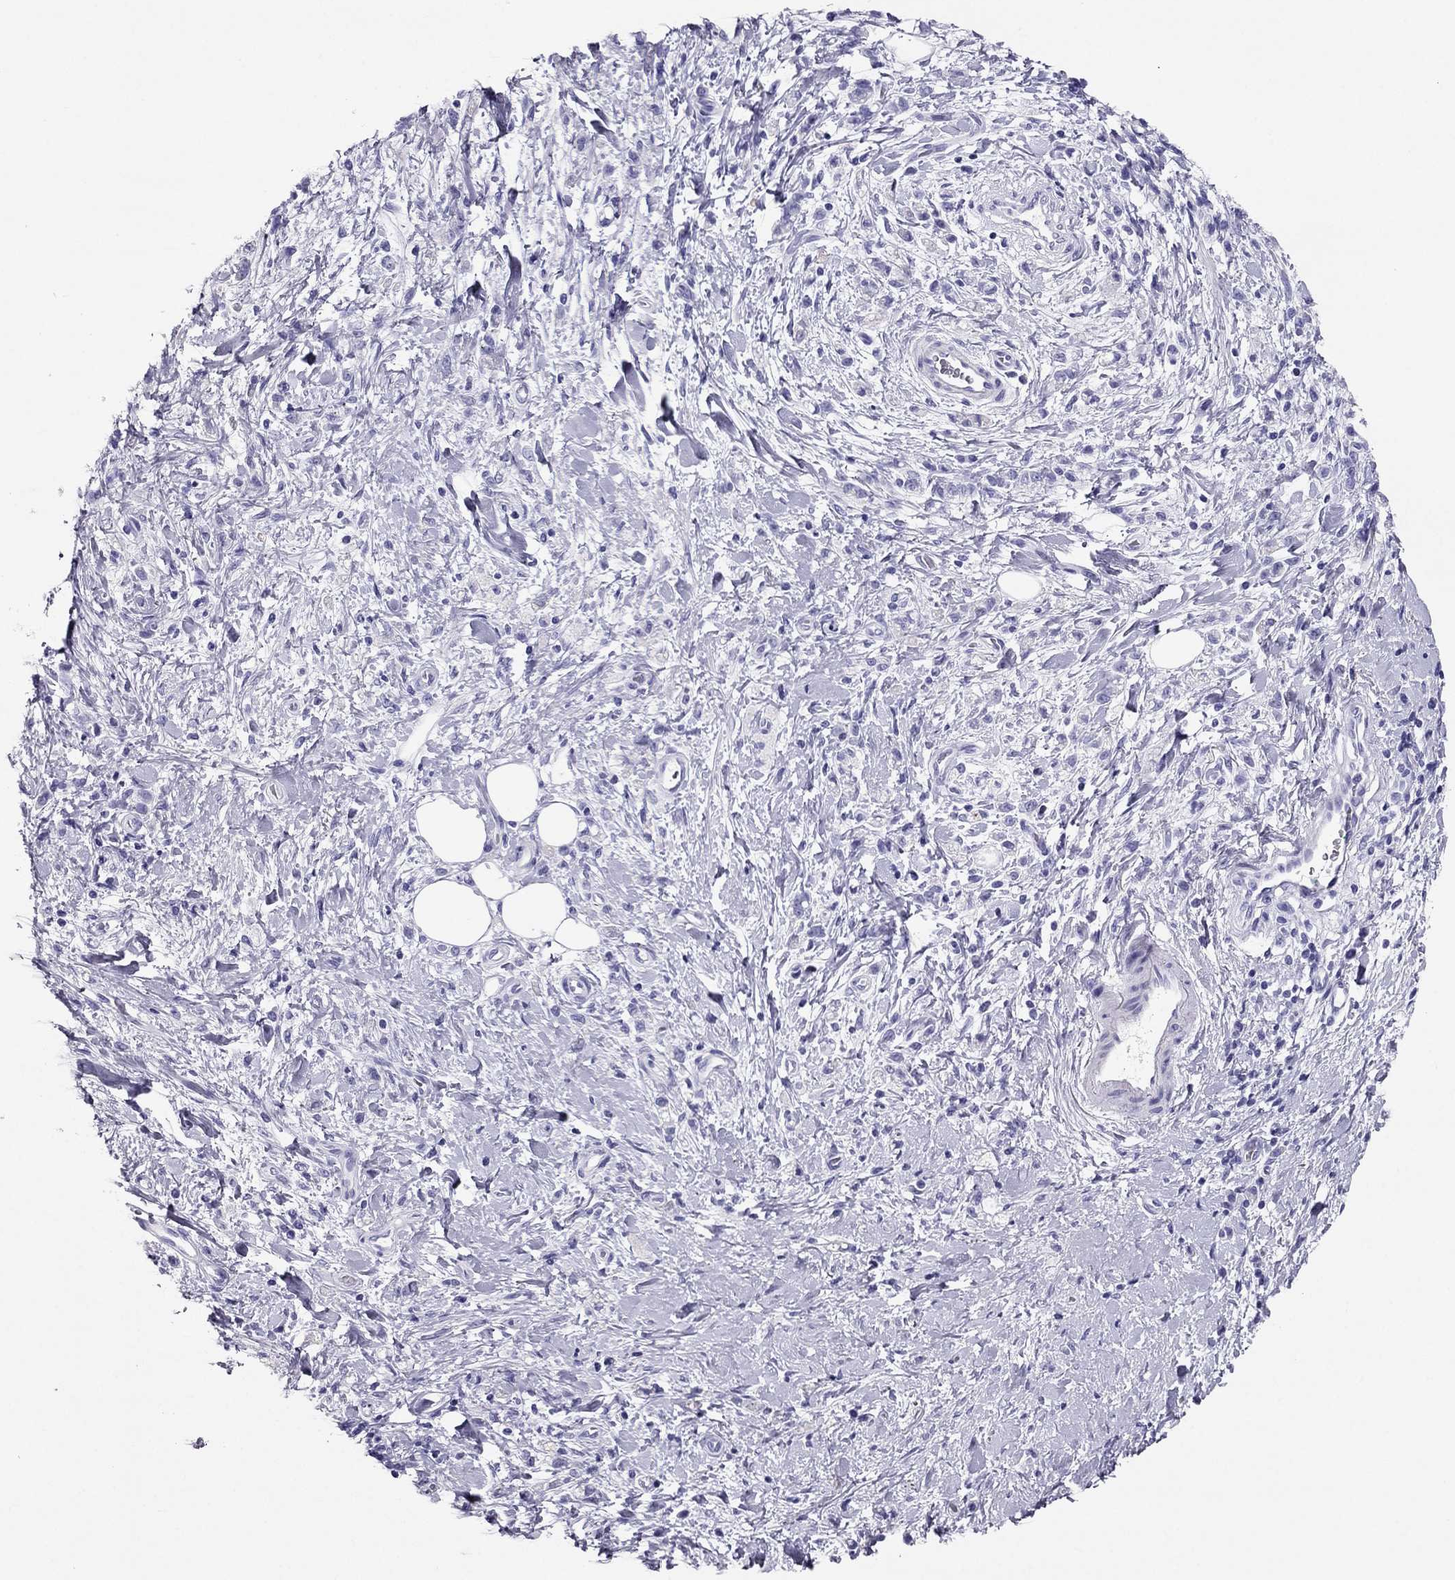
{"staining": {"intensity": "negative", "quantity": "none", "location": "none"}, "tissue": "stomach cancer", "cell_type": "Tumor cells", "image_type": "cancer", "snomed": [{"axis": "morphology", "description": "Adenocarcinoma, NOS"}, {"axis": "topography", "description": "Stomach"}], "caption": "Stomach cancer (adenocarcinoma) was stained to show a protein in brown. There is no significant expression in tumor cells.", "gene": "PDE6A", "patient": {"sex": "male", "age": 77}}